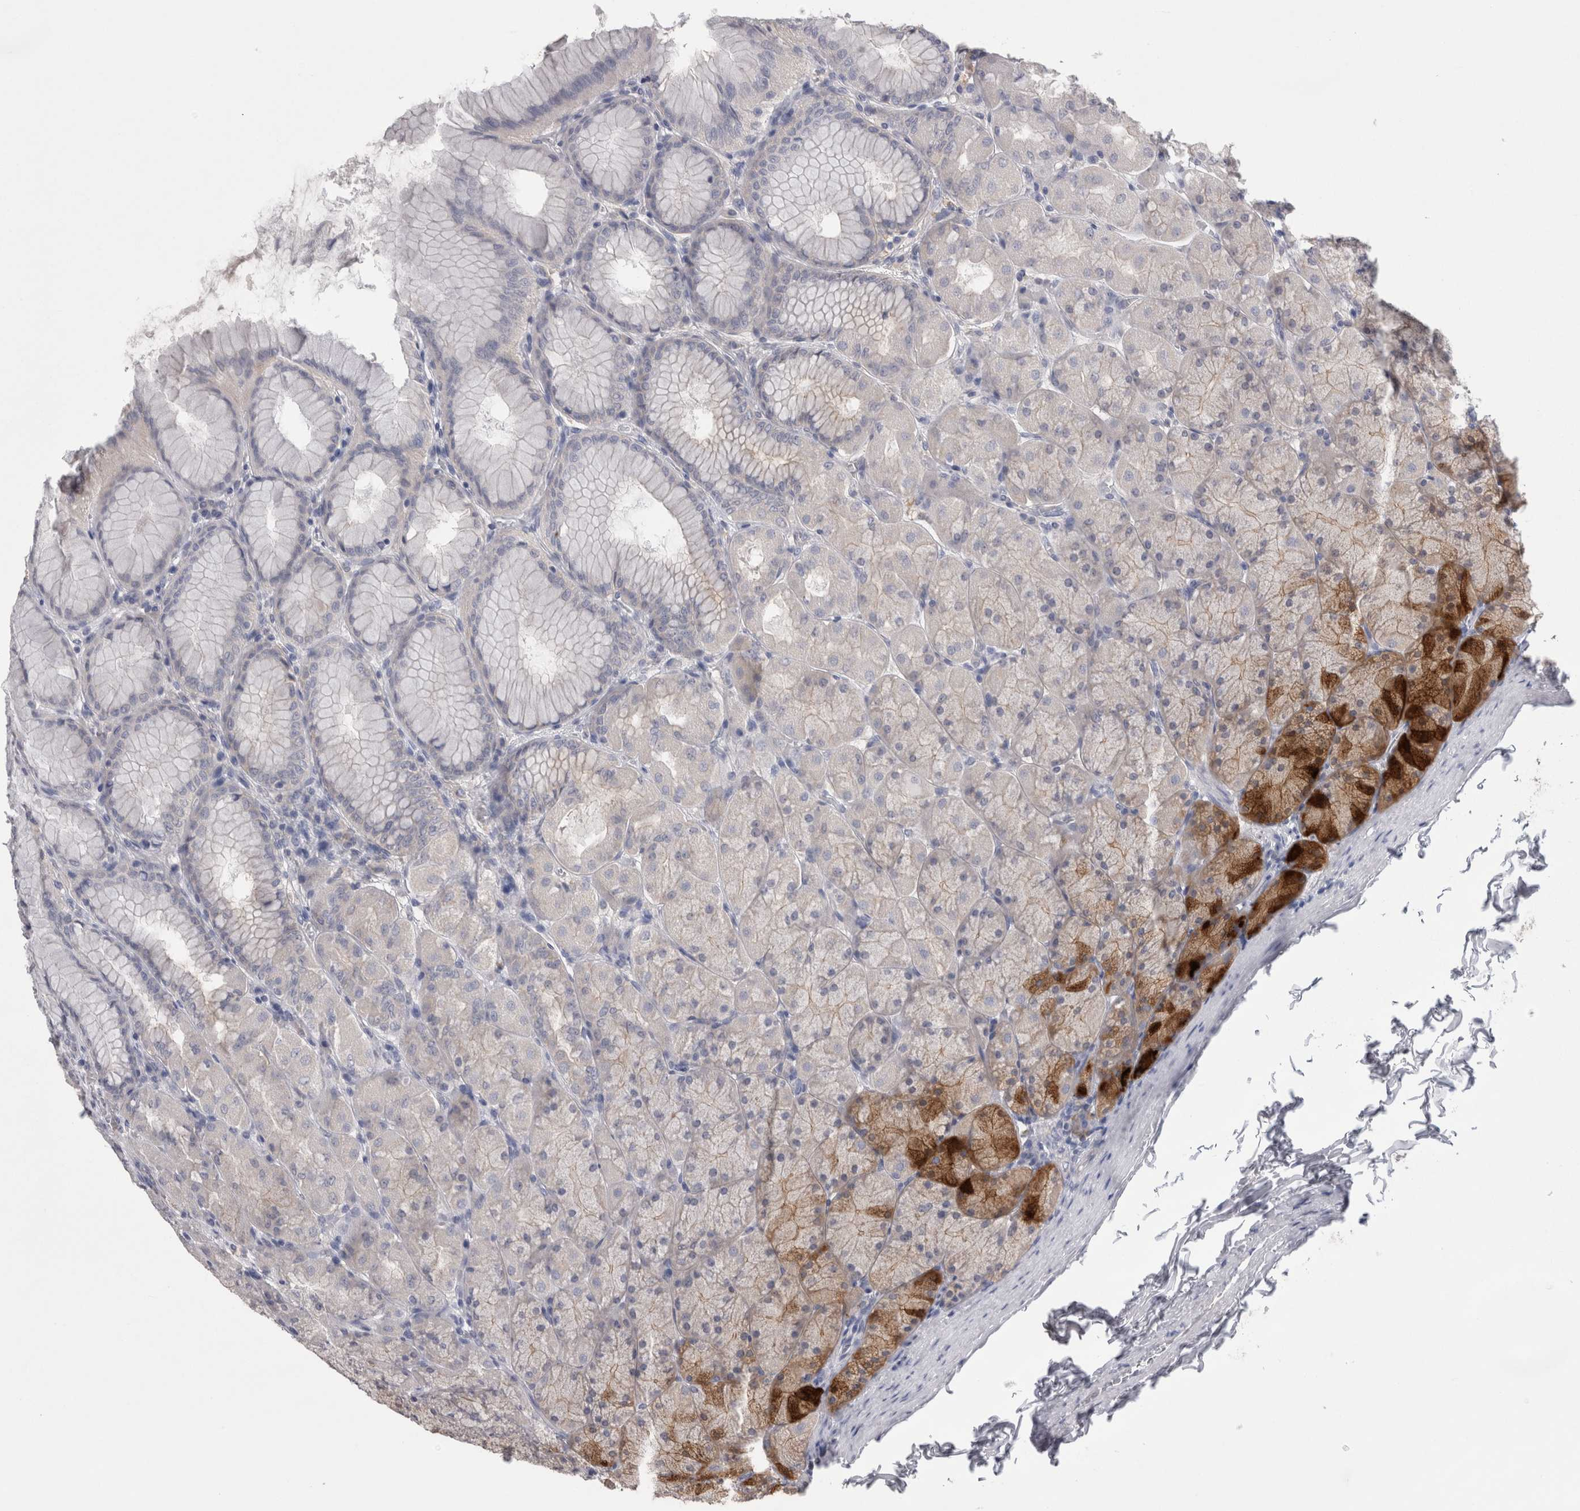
{"staining": {"intensity": "strong", "quantity": "<25%", "location": "cytoplasmic/membranous"}, "tissue": "stomach", "cell_type": "Glandular cells", "image_type": "normal", "snomed": [{"axis": "morphology", "description": "Normal tissue, NOS"}, {"axis": "topography", "description": "Stomach, upper"}], "caption": "Human stomach stained for a protein (brown) reveals strong cytoplasmic/membranous positive expression in approximately <25% of glandular cells.", "gene": "REG1A", "patient": {"sex": "female", "age": 56}}